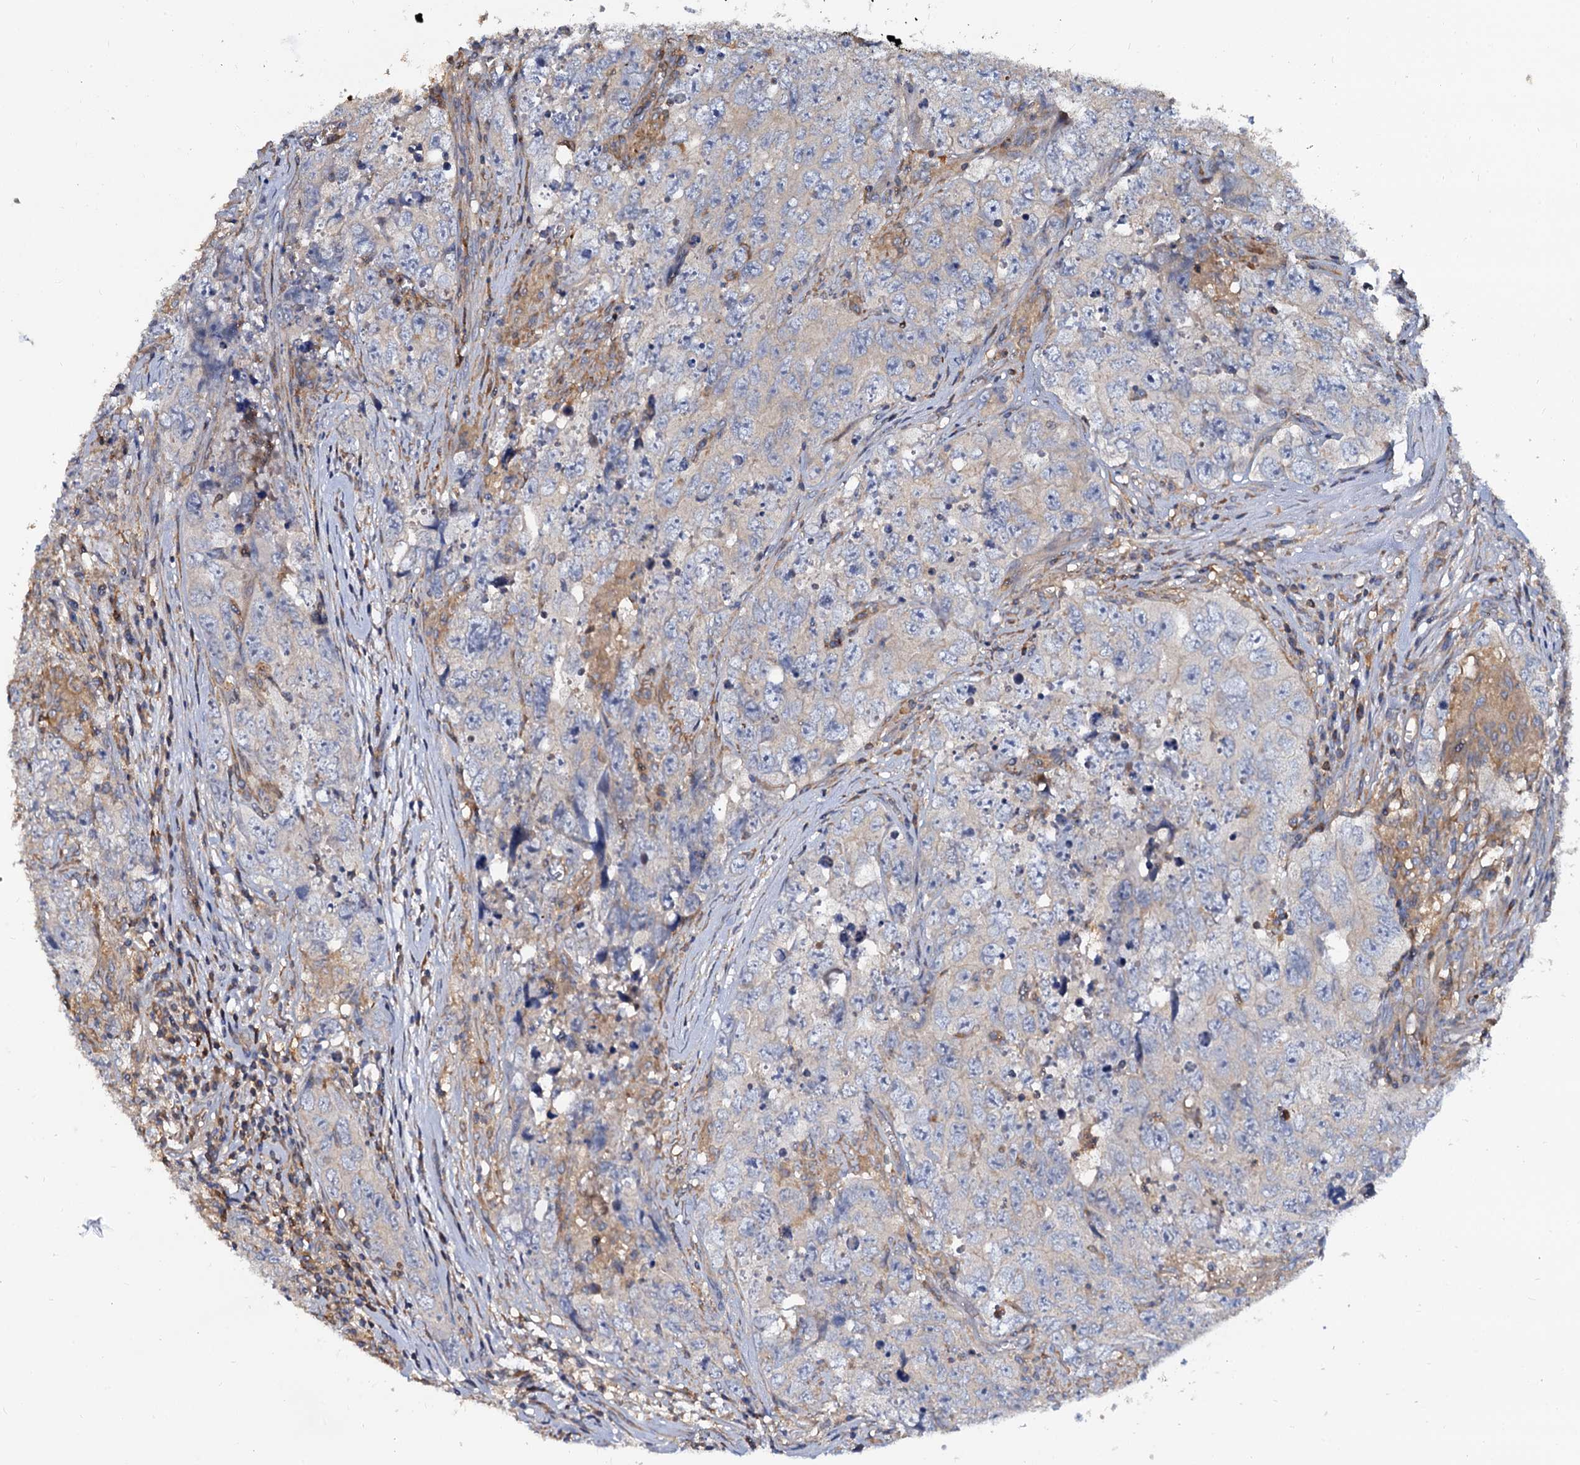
{"staining": {"intensity": "negative", "quantity": "none", "location": "none"}, "tissue": "testis cancer", "cell_type": "Tumor cells", "image_type": "cancer", "snomed": [{"axis": "morphology", "description": "Seminoma, NOS"}, {"axis": "morphology", "description": "Carcinoma, Embryonal, NOS"}, {"axis": "topography", "description": "Testis"}], "caption": "The micrograph reveals no staining of tumor cells in testis cancer.", "gene": "ANKRD13A", "patient": {"sex": "male", "age": 43}}